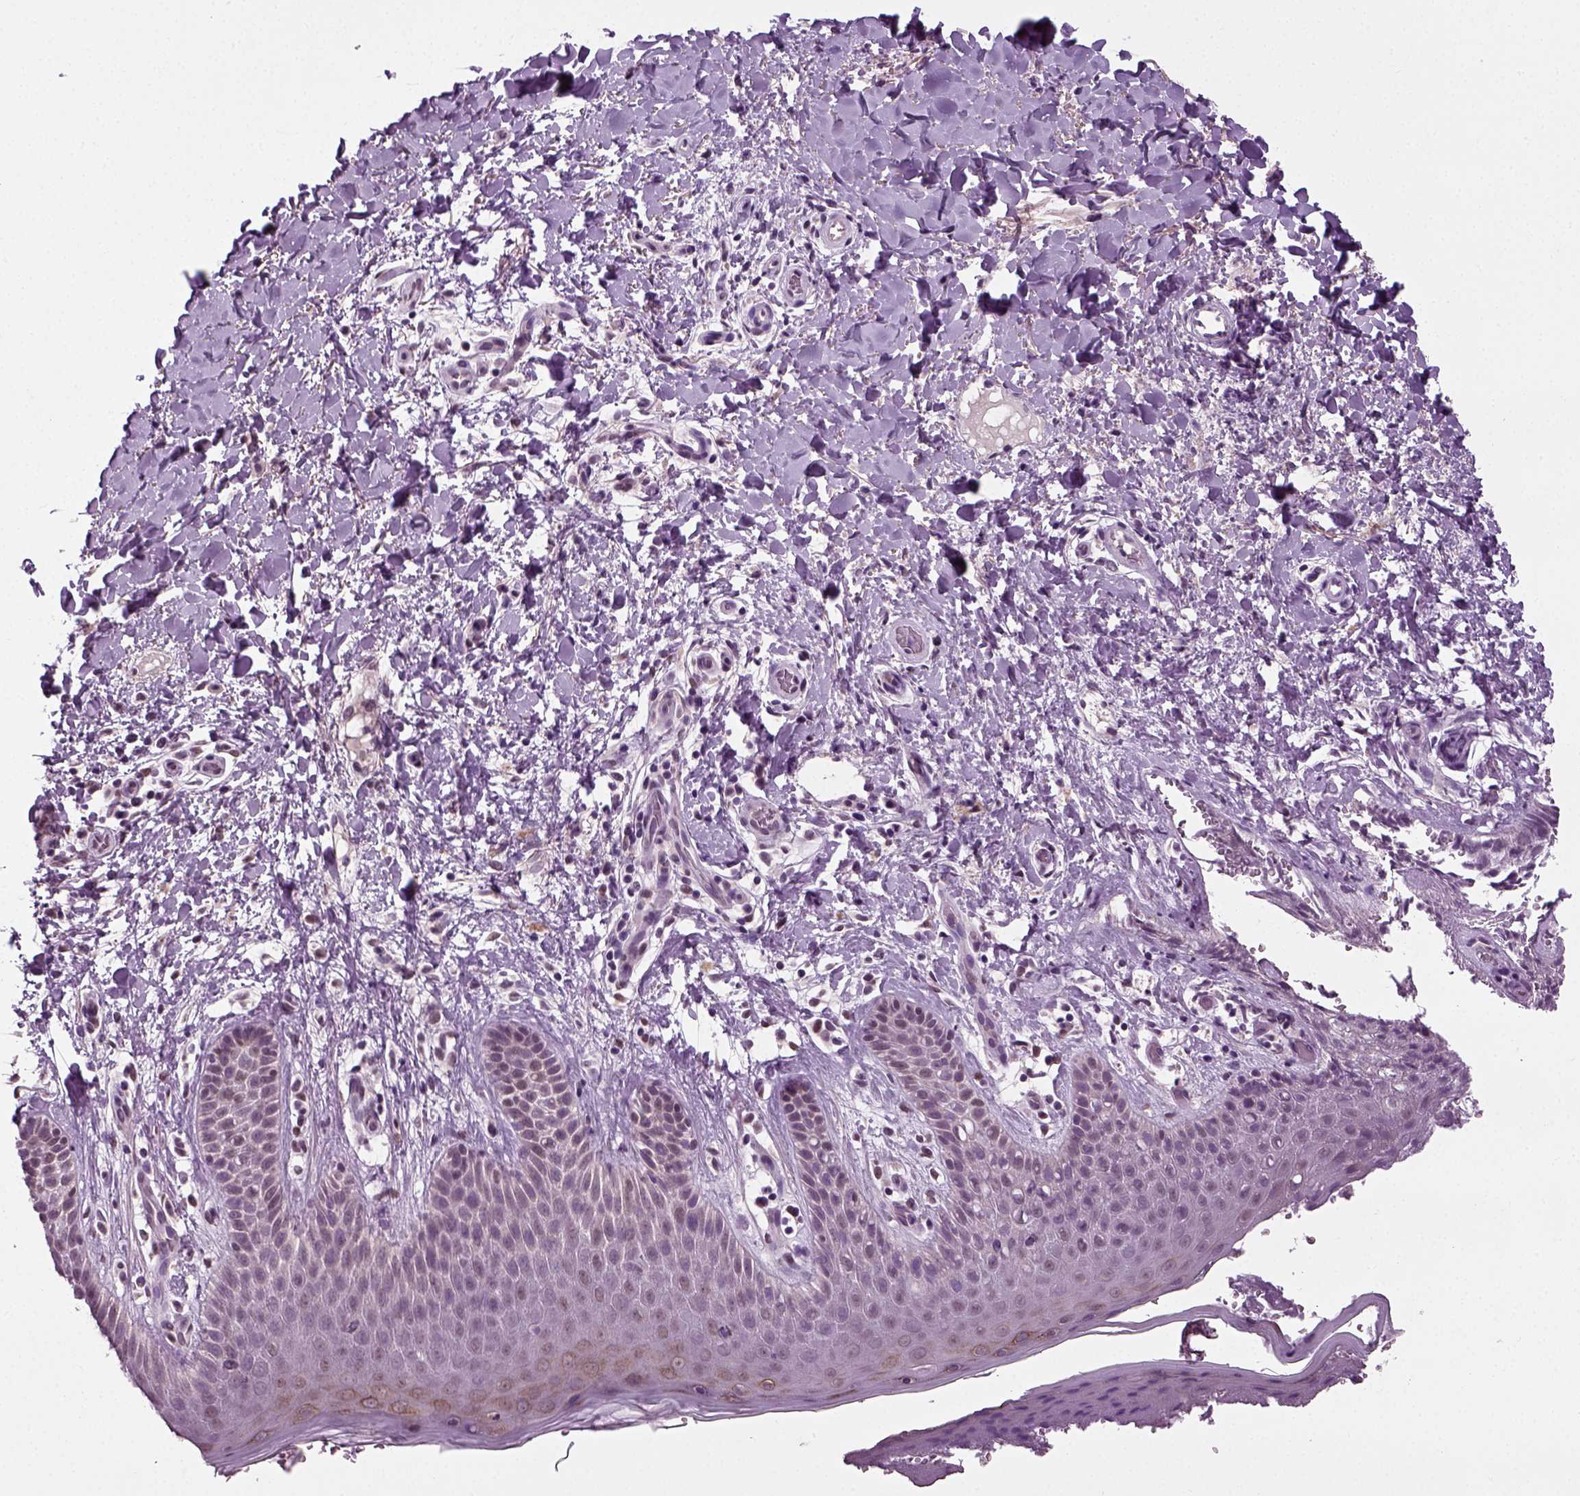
{"staining": {"intensity": "moderate", "quantity": "<25%", "location": "cytoplasmic/membranous"}, "tissue": "skin", "cell_type": "Epidermal cells", "image_type": "normal", "snomed": [{"axis": "morphology", "description": "Normal tissue, NOS"}, {"axis": "topography", "description": "Anal"}], "caption": "This photomicrograph displays benign skin stained with immunohistochemistry (IHC) to label a protein in brown. The cytoplasmic/membranous of epidermal cells show moderate positivity for the protein. Nuclei are counter-stained blue.", "gene": "RCOR3", "patient": {"sex": "male", "age": 36}}